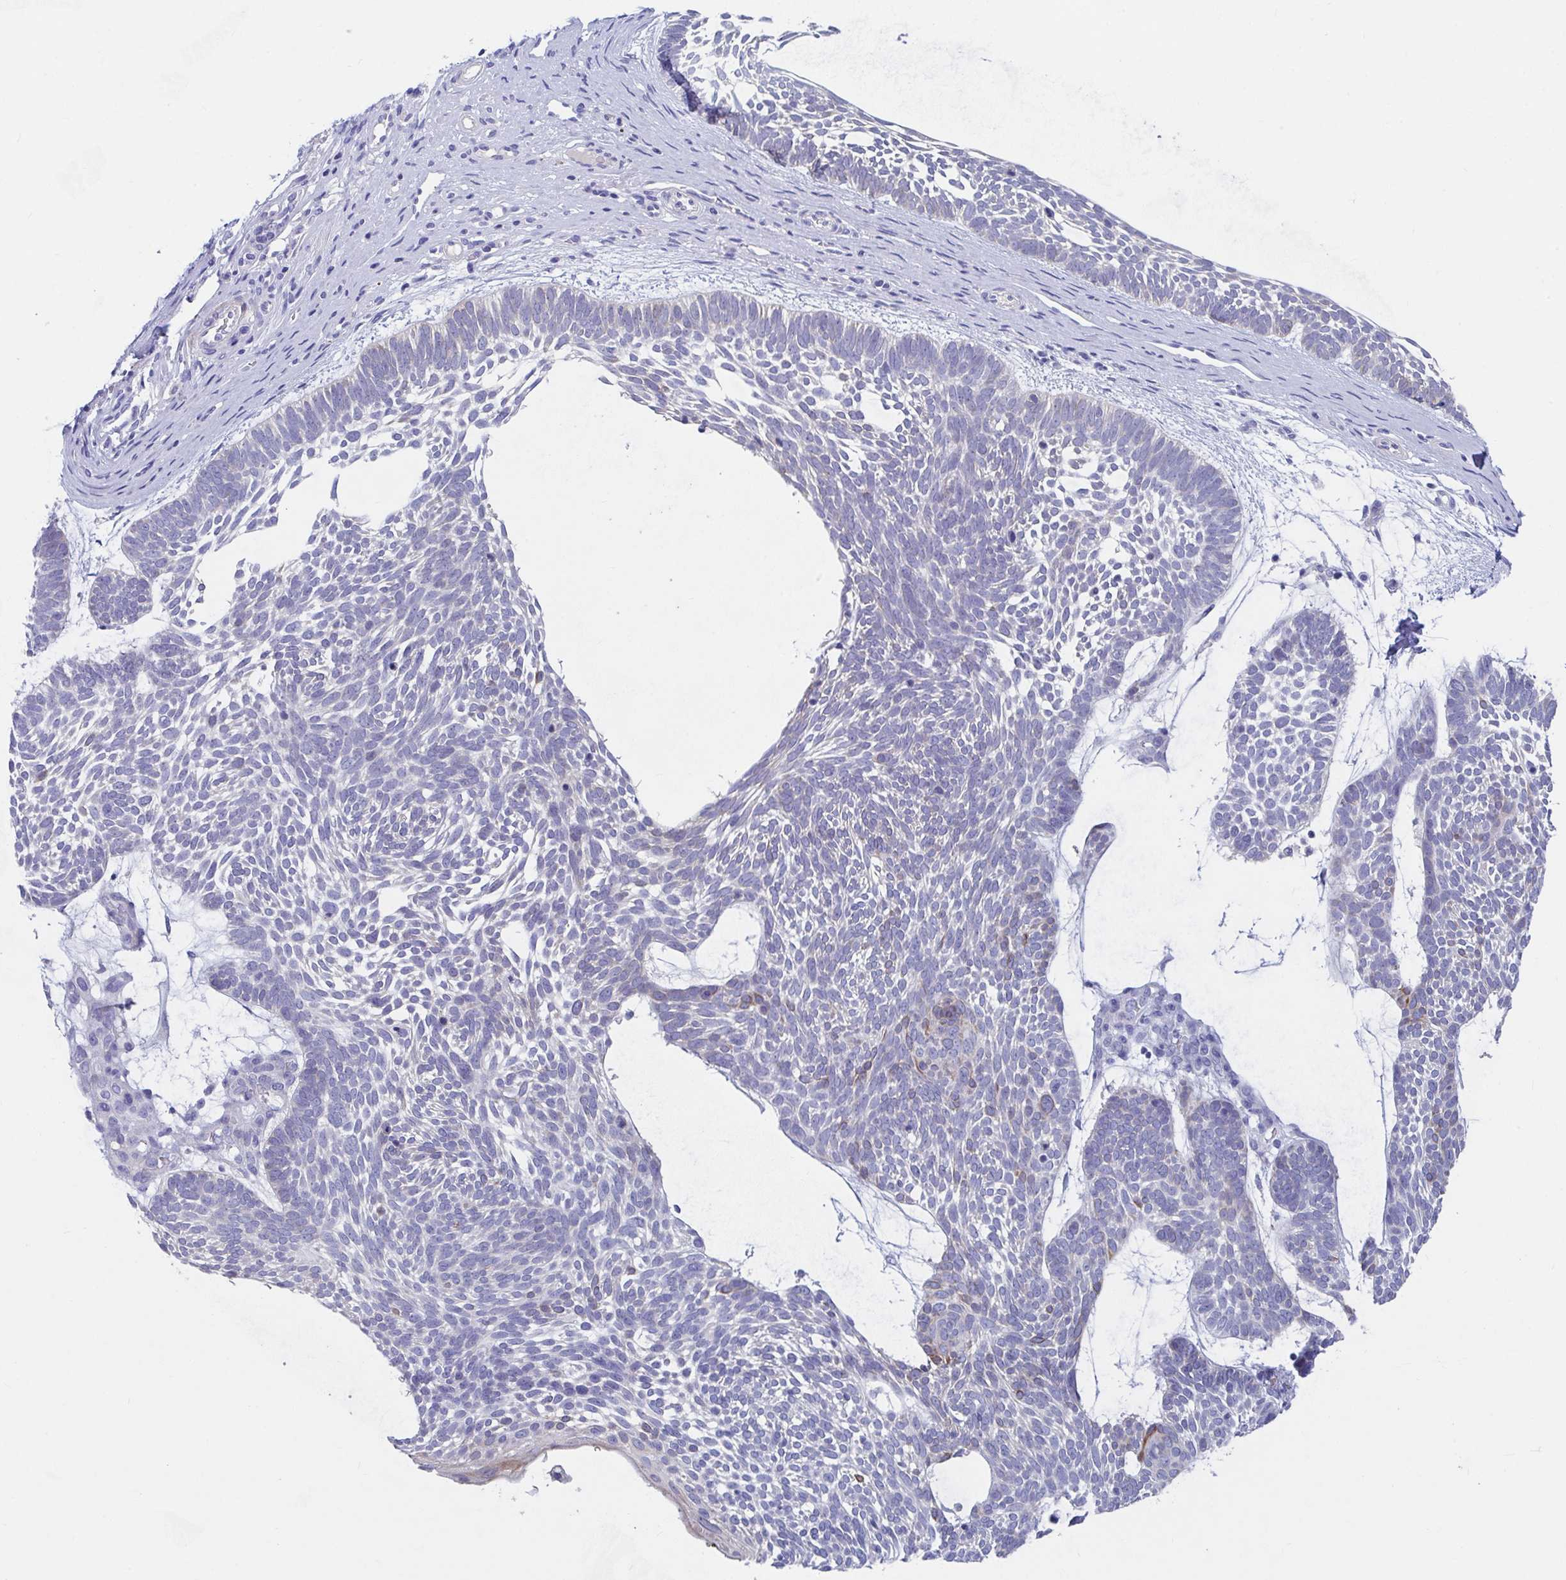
{"staining": {"intensity": "moderate", "quantity": "<25%", "location": "cytoplasmic/membranous"}, "tissue": "skin cancer", "cell_type": "Tumor cells", "image_type": "cancer", "snomed": [{"axis": "morphology", "description": "Basal cell carcinoma"}, {"axis": "topography", "description": "Skin"}, {"axis": "topography", "description": "Skin of face"}], "caption": "The micrograph demonstrates a brown stain indicating the presence of a protein in the cytoplasmic/membranous of tumor cells in basal cell carcinoma (skin).", "gene": "ZNF561", "patient": {"sex": "male", "age": 83}}